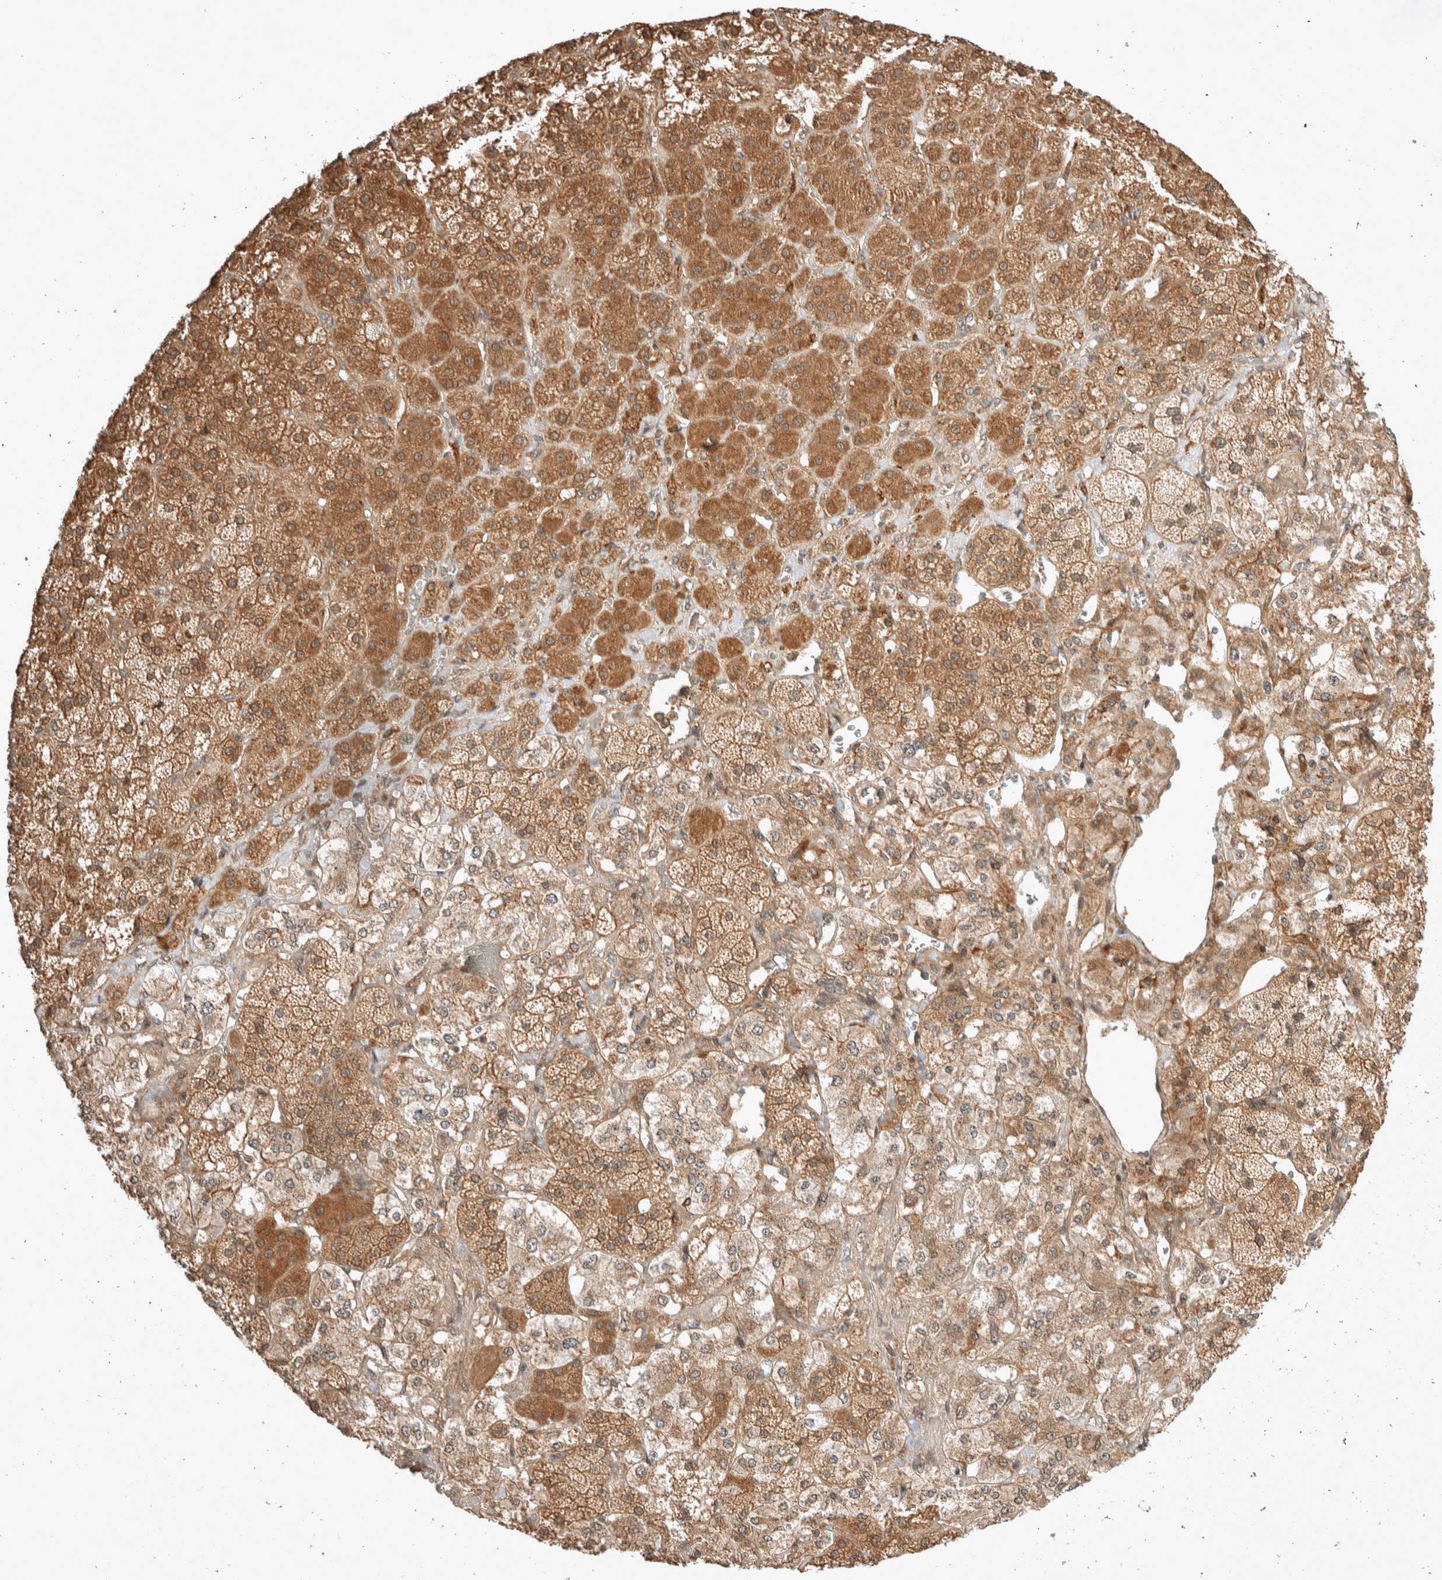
{"staining": {"intensity": "moderate", "quantity": ">75%", "location": "cytoplasmic/membranous,nuclear"}, "tissue": "adrenal gland", "cell_type": "Glandular cells", "image_type": "normal", "snomed": [{"axis": "morphology", "description": "Normal tissue, NOS"}, {"axis": "topography", "description": "Adrenal gland"}], "caption": "DAB immunohistochemical staining of unremarkable adrenal gland displays moderate cytoplasmic/membranous,nuclear protein staining in approximately >75% of glandular cells.", "gene": "THRA", "patient": {"sex": "male", "age": 57}}